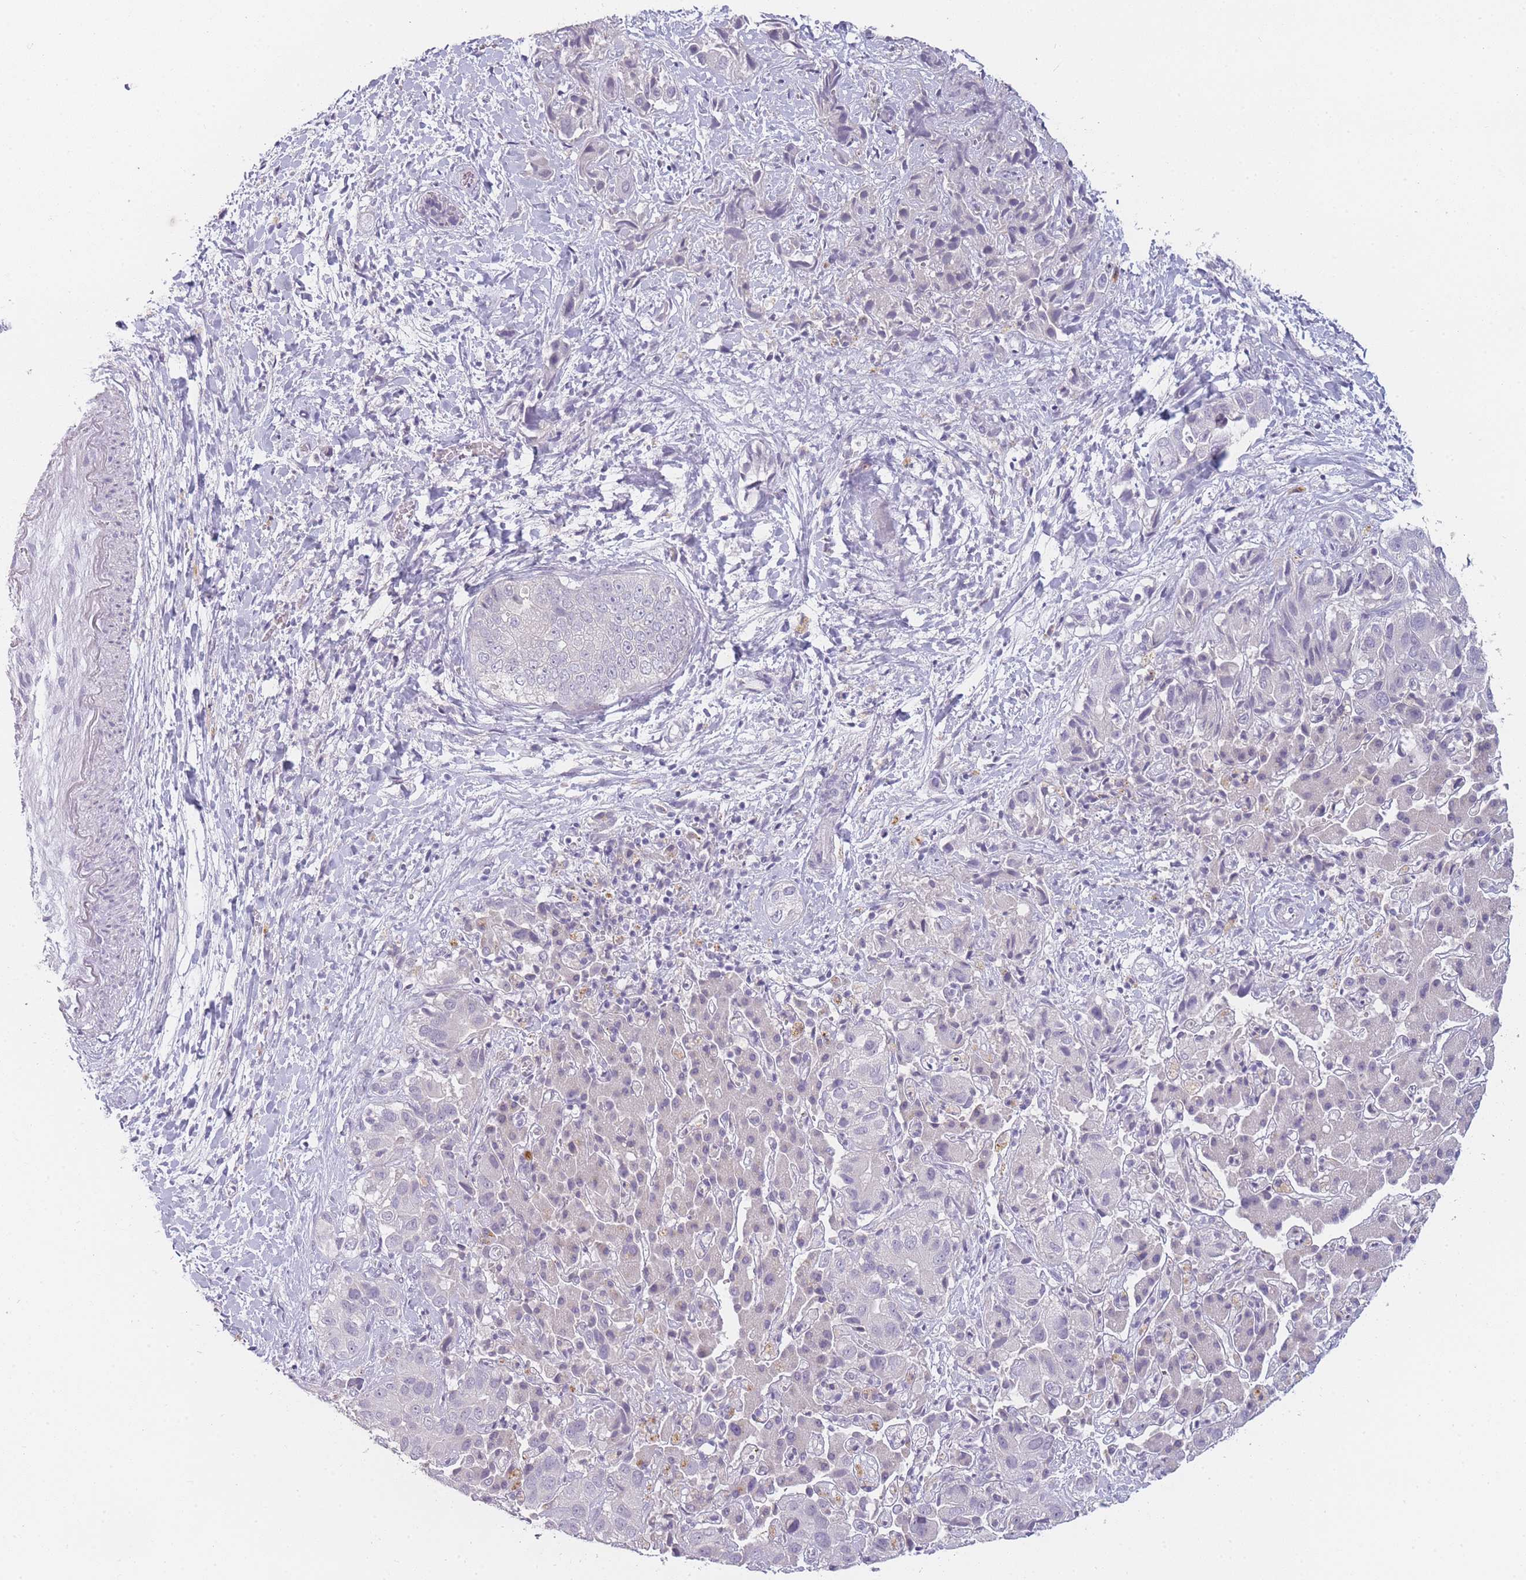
{"staining": {"intensity": "negative", "quantity": "none", "location": "none"}, "tissue": "liver cancer", "cell_type": "Tumor cells", "image_type": "cancer", "snomed": [{"axis": "morphology", "description": "Cholangiocarcinoma"}, {"axis": "topography", "description": "Liver"}], "caption": "Tumor cells are negative for protein expression in human liver cancer.", "gene": "INS", "patient": {"sex": "female", "age": 52}}